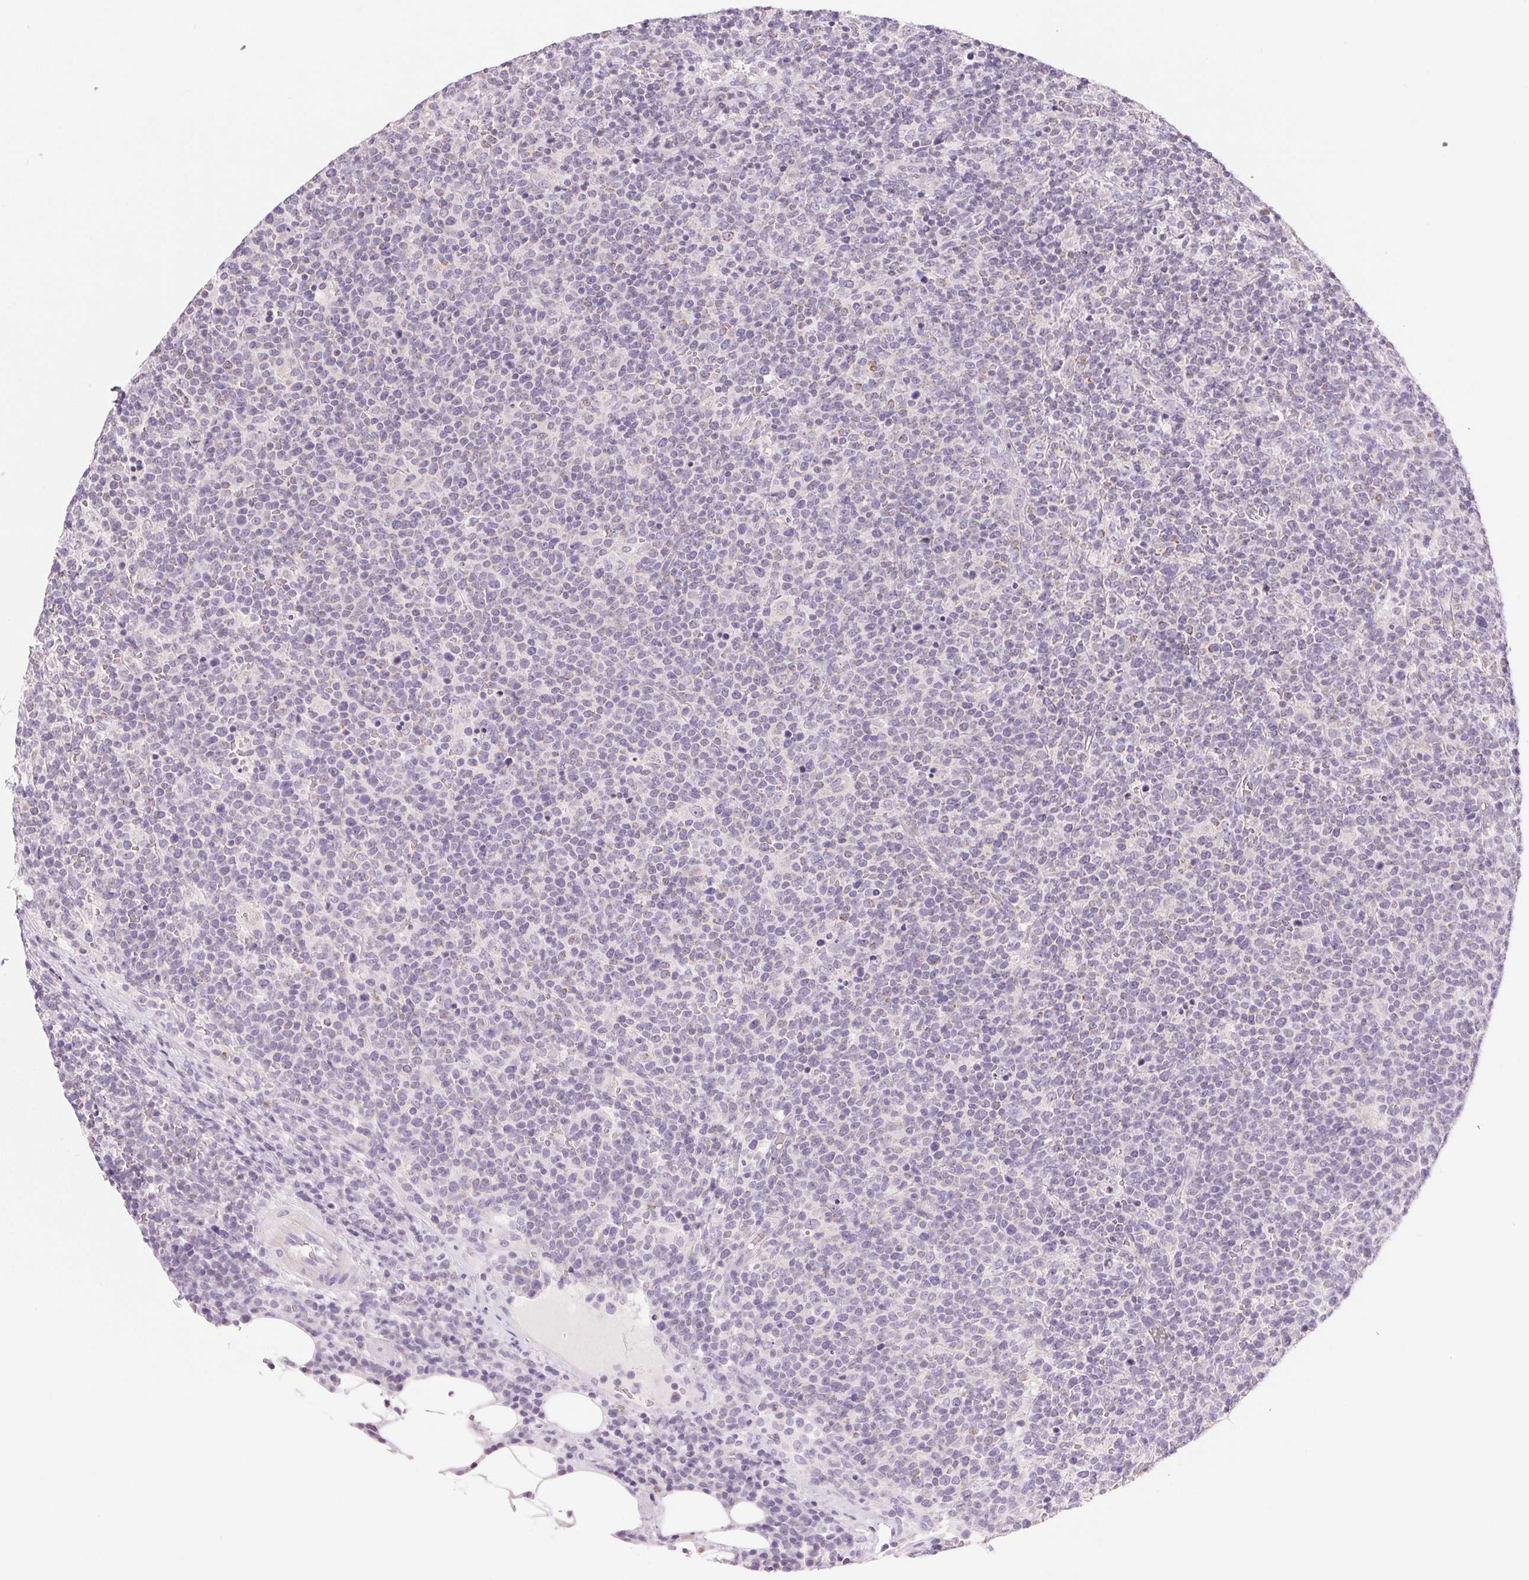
{"staining": {"intensity": "negative", "quantity": "none", "location": "none"}, "tissue": "lymphoma", "cell_type": "Tumor cells", "image_type": "cancer", "snomed": [{"axis": "morphology", "description": "Malignant lymphoma, non-Hodgkin's type, High grade"}, {"axis": "topography", "description": "Lymph node"}], "caption": "The histopathology image exhibits no staining of tumor cells in high-grade malignant lymphoma, non-Hodgkin's type.", "gene": "CYP11B1", "patient": {"sex": "male", "age": 61}}